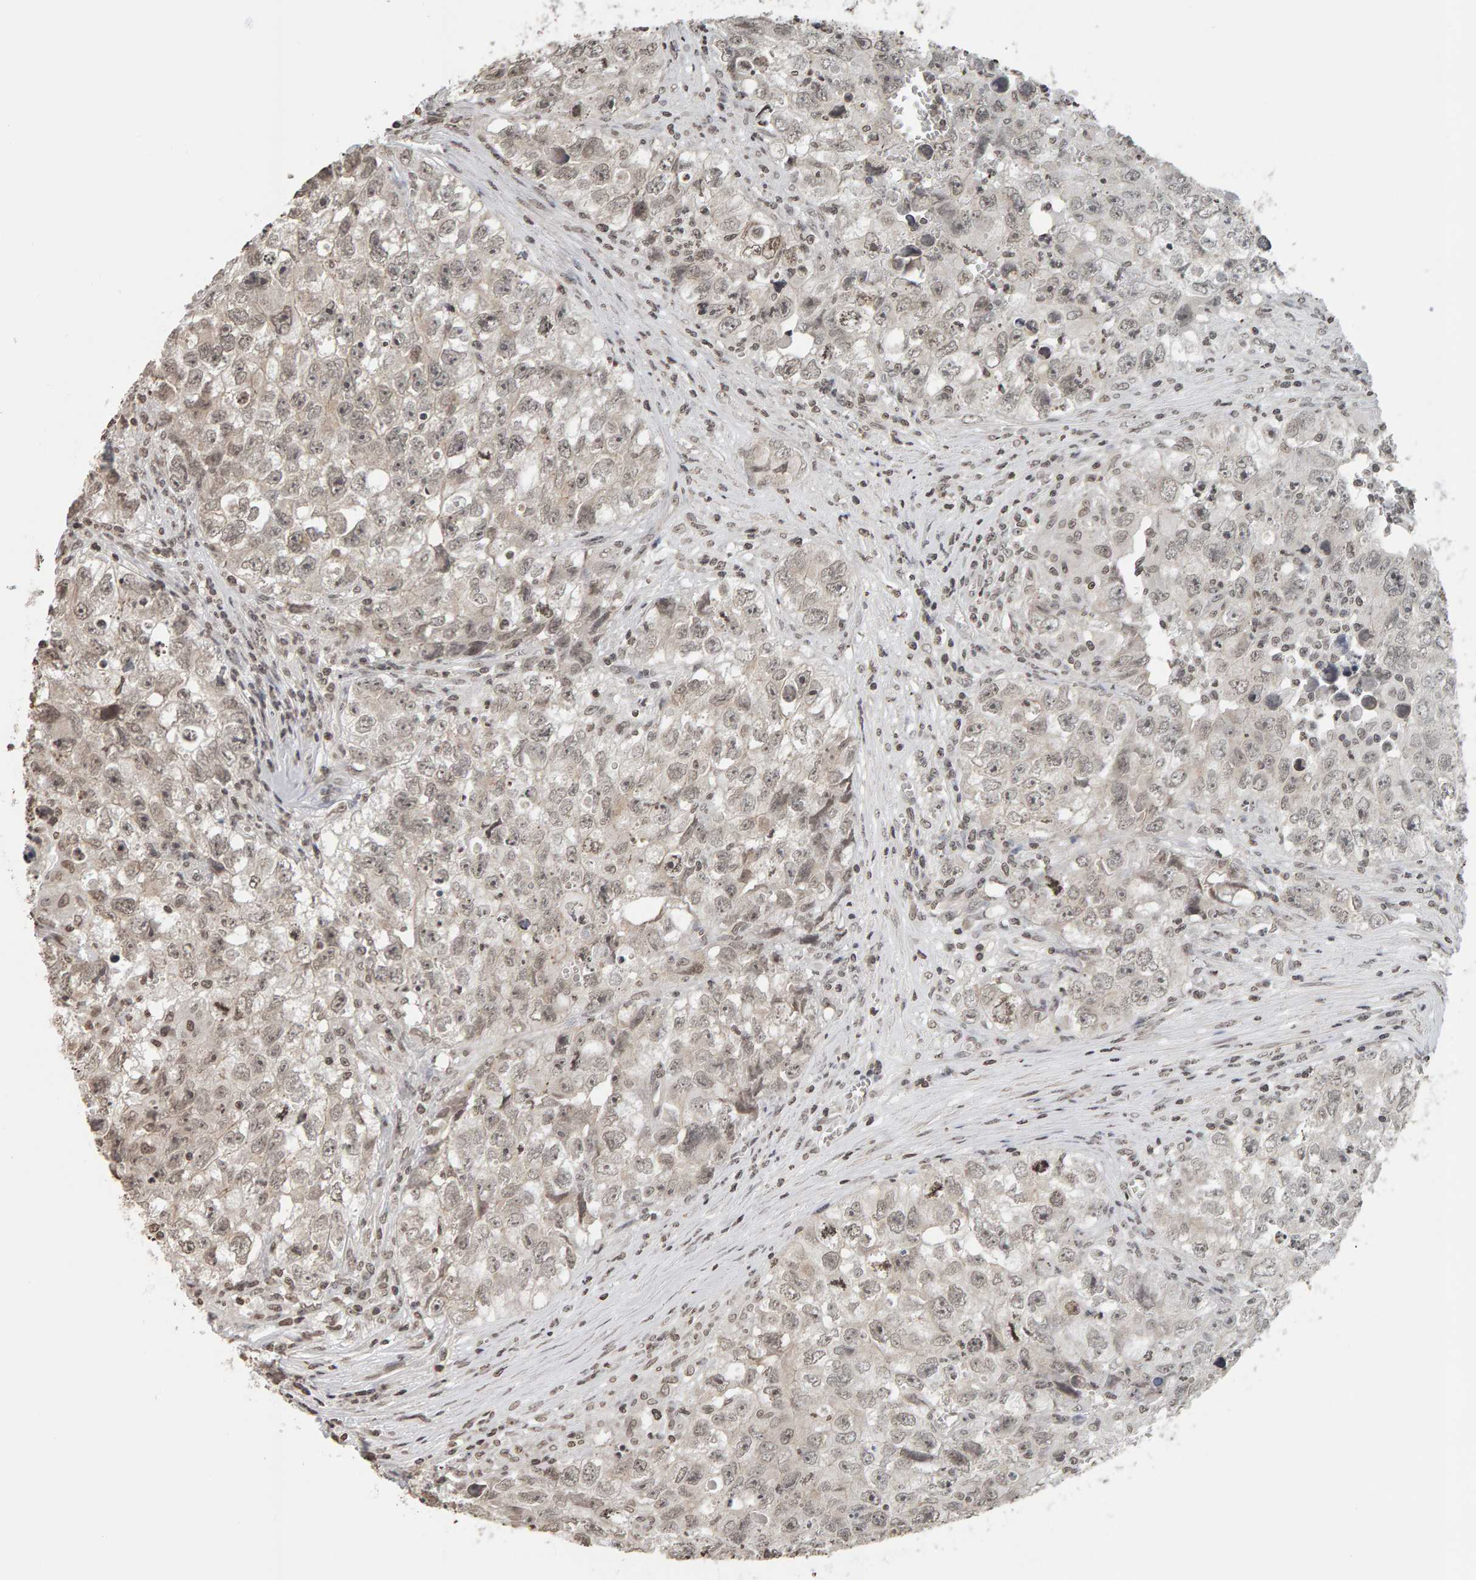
{"staining": {"intensity": "weak", "quantity": ">75%", "location": "nuclear"}, "tissue": "testis cancer", "cell_type": "Tumor cells", "image_type": "cancer", "snomed": [{"axis": "morphology", "description": "Seminoma, NOS"}, {"axis": "morphology", "description": "Carcinoma, Embryonal, NOS"}, {"axis": "topography", "description": "Testis"}], "caption": "Testis cancer (embryonal carcinoma) was stained to show a protein in brown. There is low levels of weak nuclear positivity in about >75% of tumor cells.", "gene": "AFF4", "patient": {"sex": "male", "age": 43}}